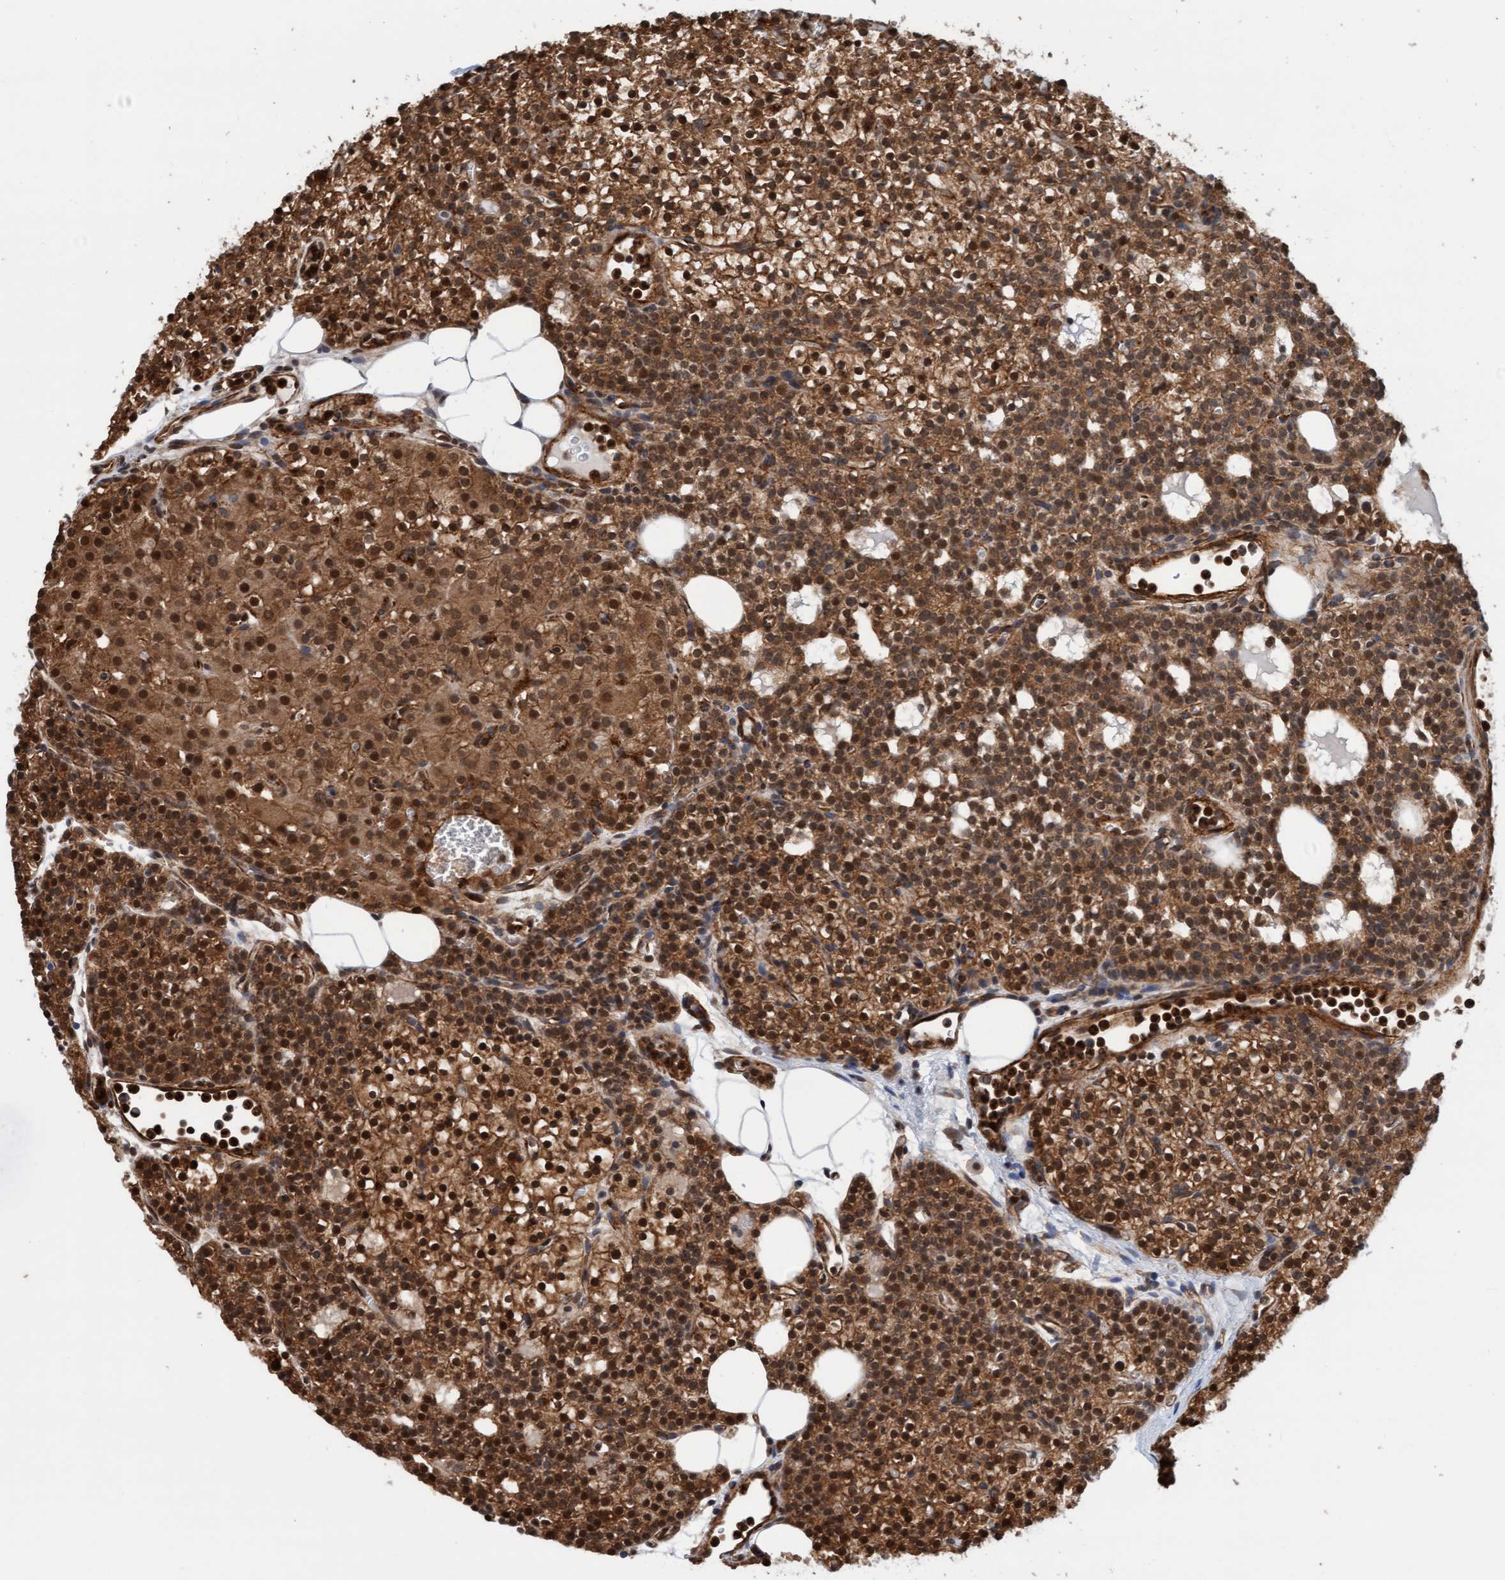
{"staining": {"intensity": "strong", "quantity": ">75%", "location": "cytoplasmic/membranous,nuclear"}, "tissue": "parathyroid gland", "cell_type": "Glandular cells", "image_type": "normal", "snomed": [{"axis": "morphology", "description": "Normal tissue, NOS"}, {"axis": "morphology", "description": "Adenoma, NOS"}, {"axis": "topography", "description": "Parathyroid gland"}], "caption": "This image shows immunohistochemistry (IHC) staining of normal parathyroid gland, with high strong cytoplasmic/membranous,nuclear positivity in about >75% of glandular cells.", "gene": "STXBP4", "patient": {"sex": "female", "age": 74}}